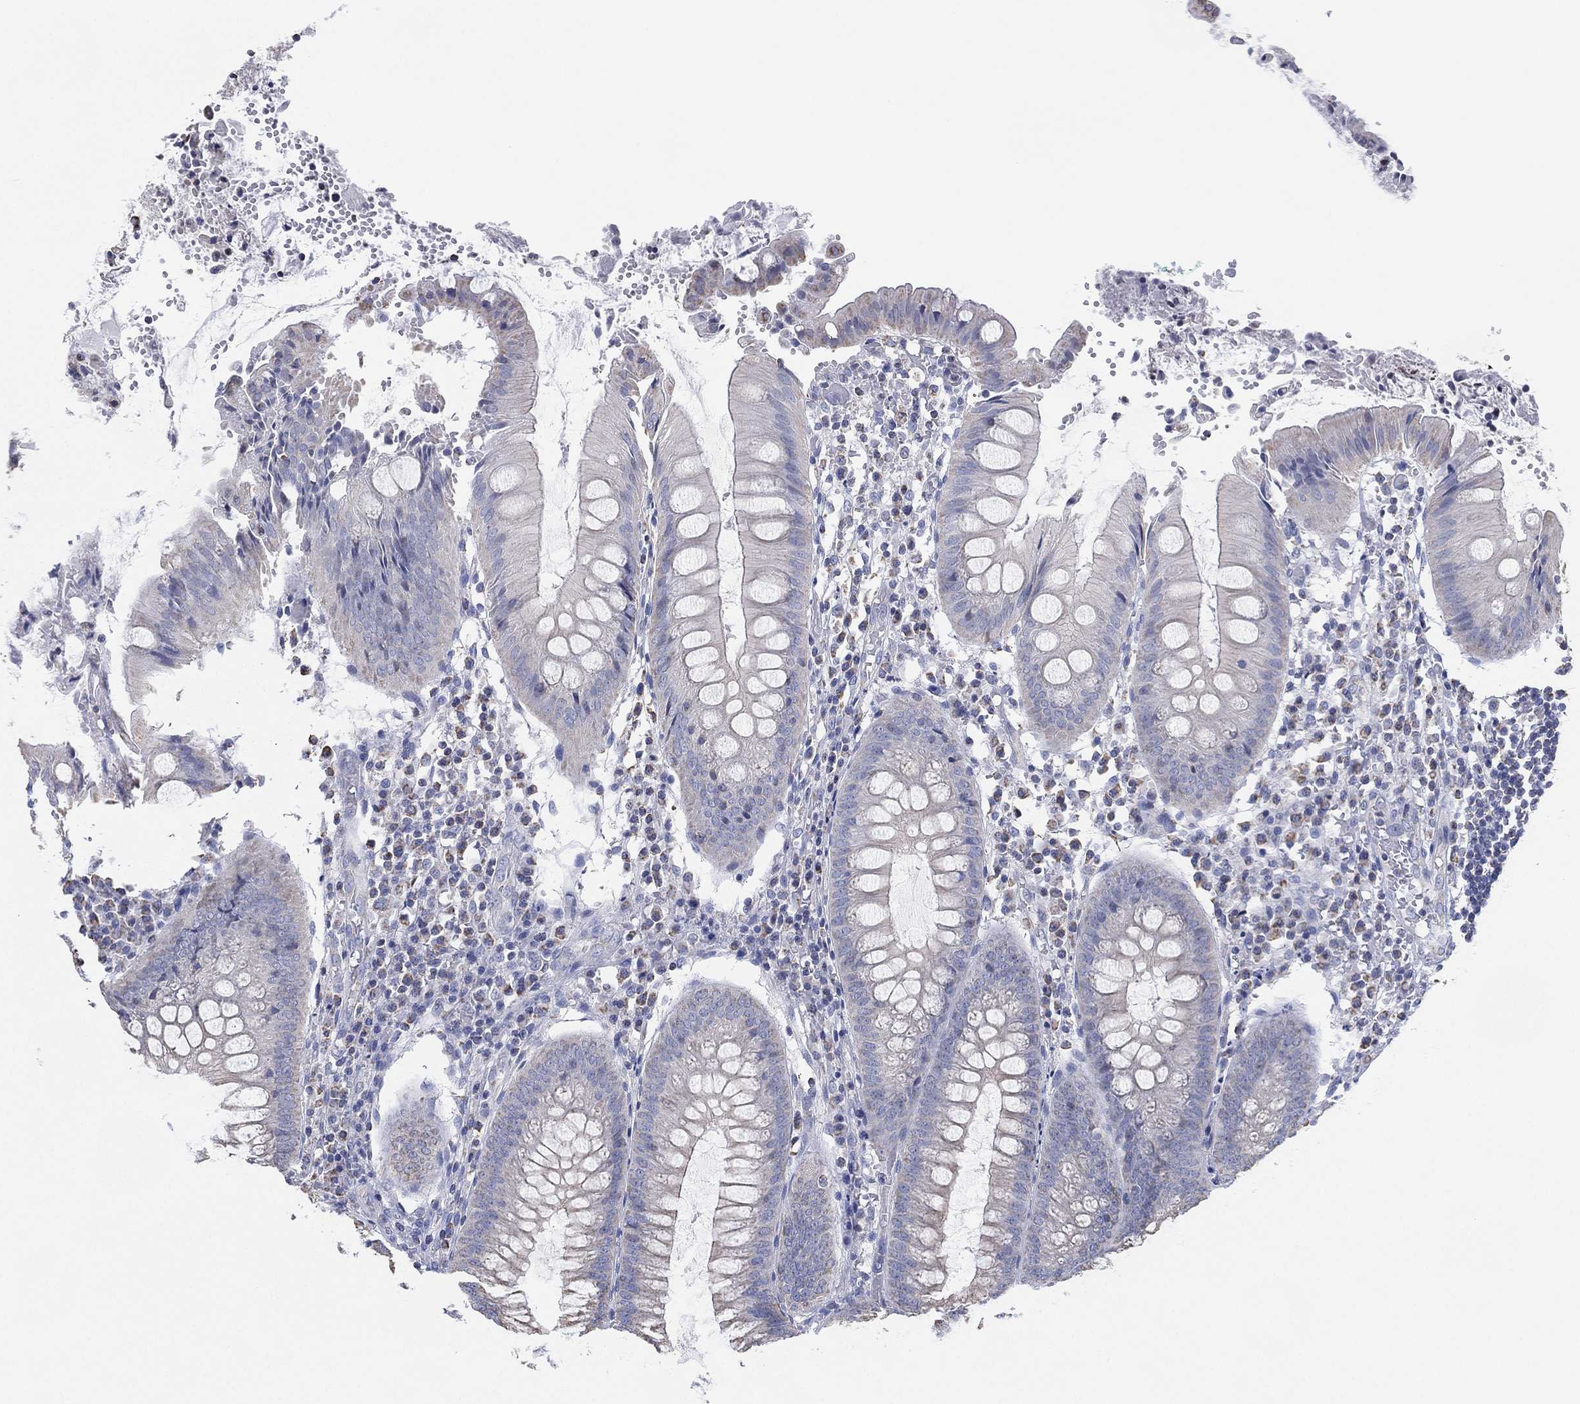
{"staining": {"intensity": "negative", "quantity": "none", "location": "none"}, "tissue": "appendix", "cell_type": "Glandular cells", "image_type": "normal", "snomed": [{"axis": "morphology", "description": "Normal tissue, NOS"}, {"axis": "morphology", "description": "Inflammation, NOS"}, {"axis": "topography", "description": "Appendix"}], "caption": "DAB immunohistochemical staining of normal human appendix shows no significant positivity in glandular cells.", "gene": "CFTR", "patient": {"sex": "male", "age": 16}}